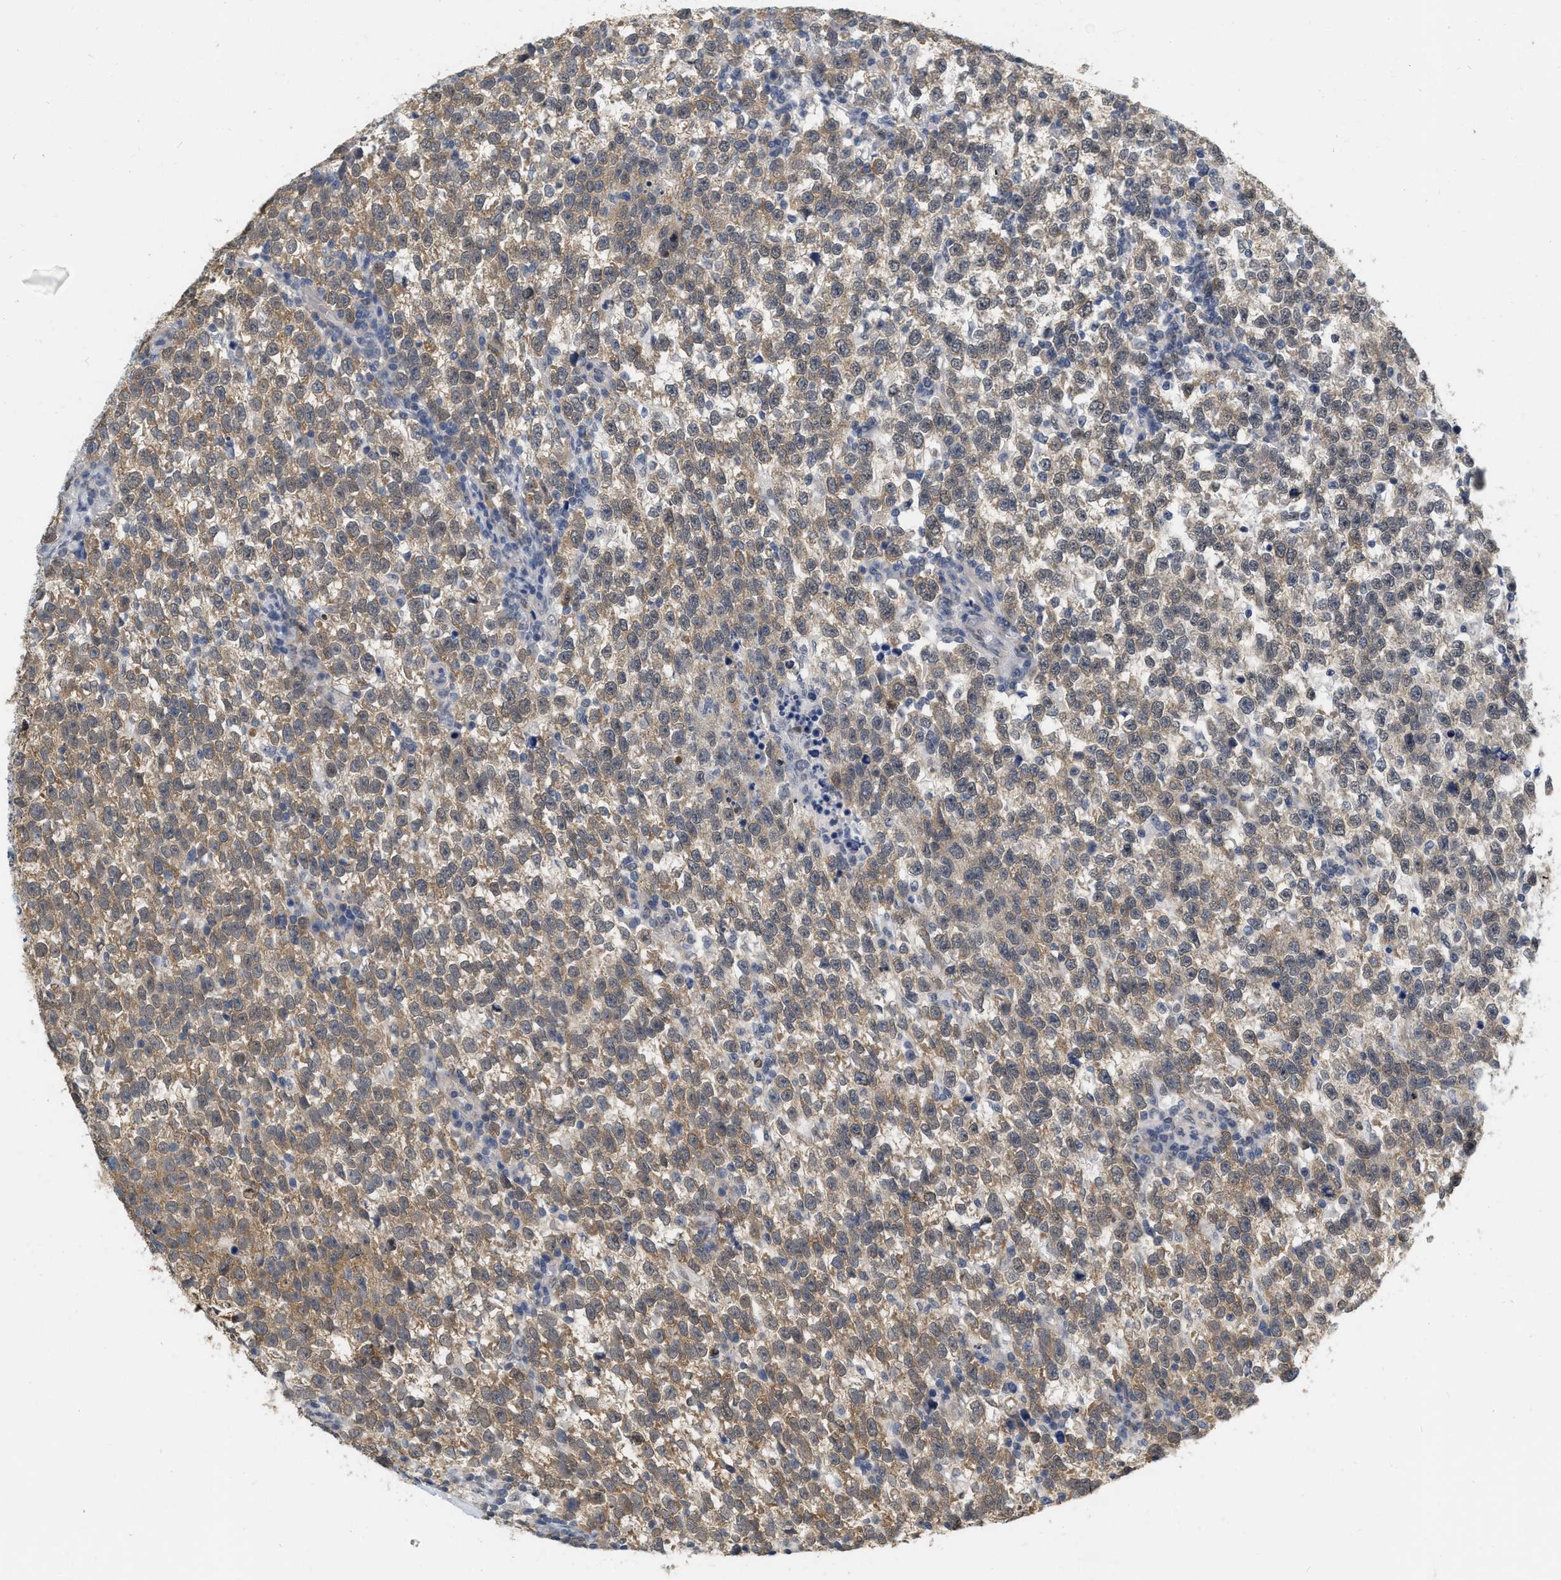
{"staining": {"intensity": "moderate", "quantity": ">75%", "location": "cytoplasmic/membranous"}, "tissue": "testis cancer", "cell_type": "Tumor cells", "image_type": "cancer", "snomed": [{"axis": "morphology", "description": "Normal tissue, NOS"}, {"axis": "morphology", "description": "Seminoma, NOS"}, {"axis": "topography", "description": "Testis"}], "caption": "There is medium levels of moderate cytoplasmic/membranous positivity in tumor cells of testis cancer, as demonstrated by immunohistochemical staining (brown color).", "gene": "RUVBL1", "patient": {"sex": "male", "age": 43}}